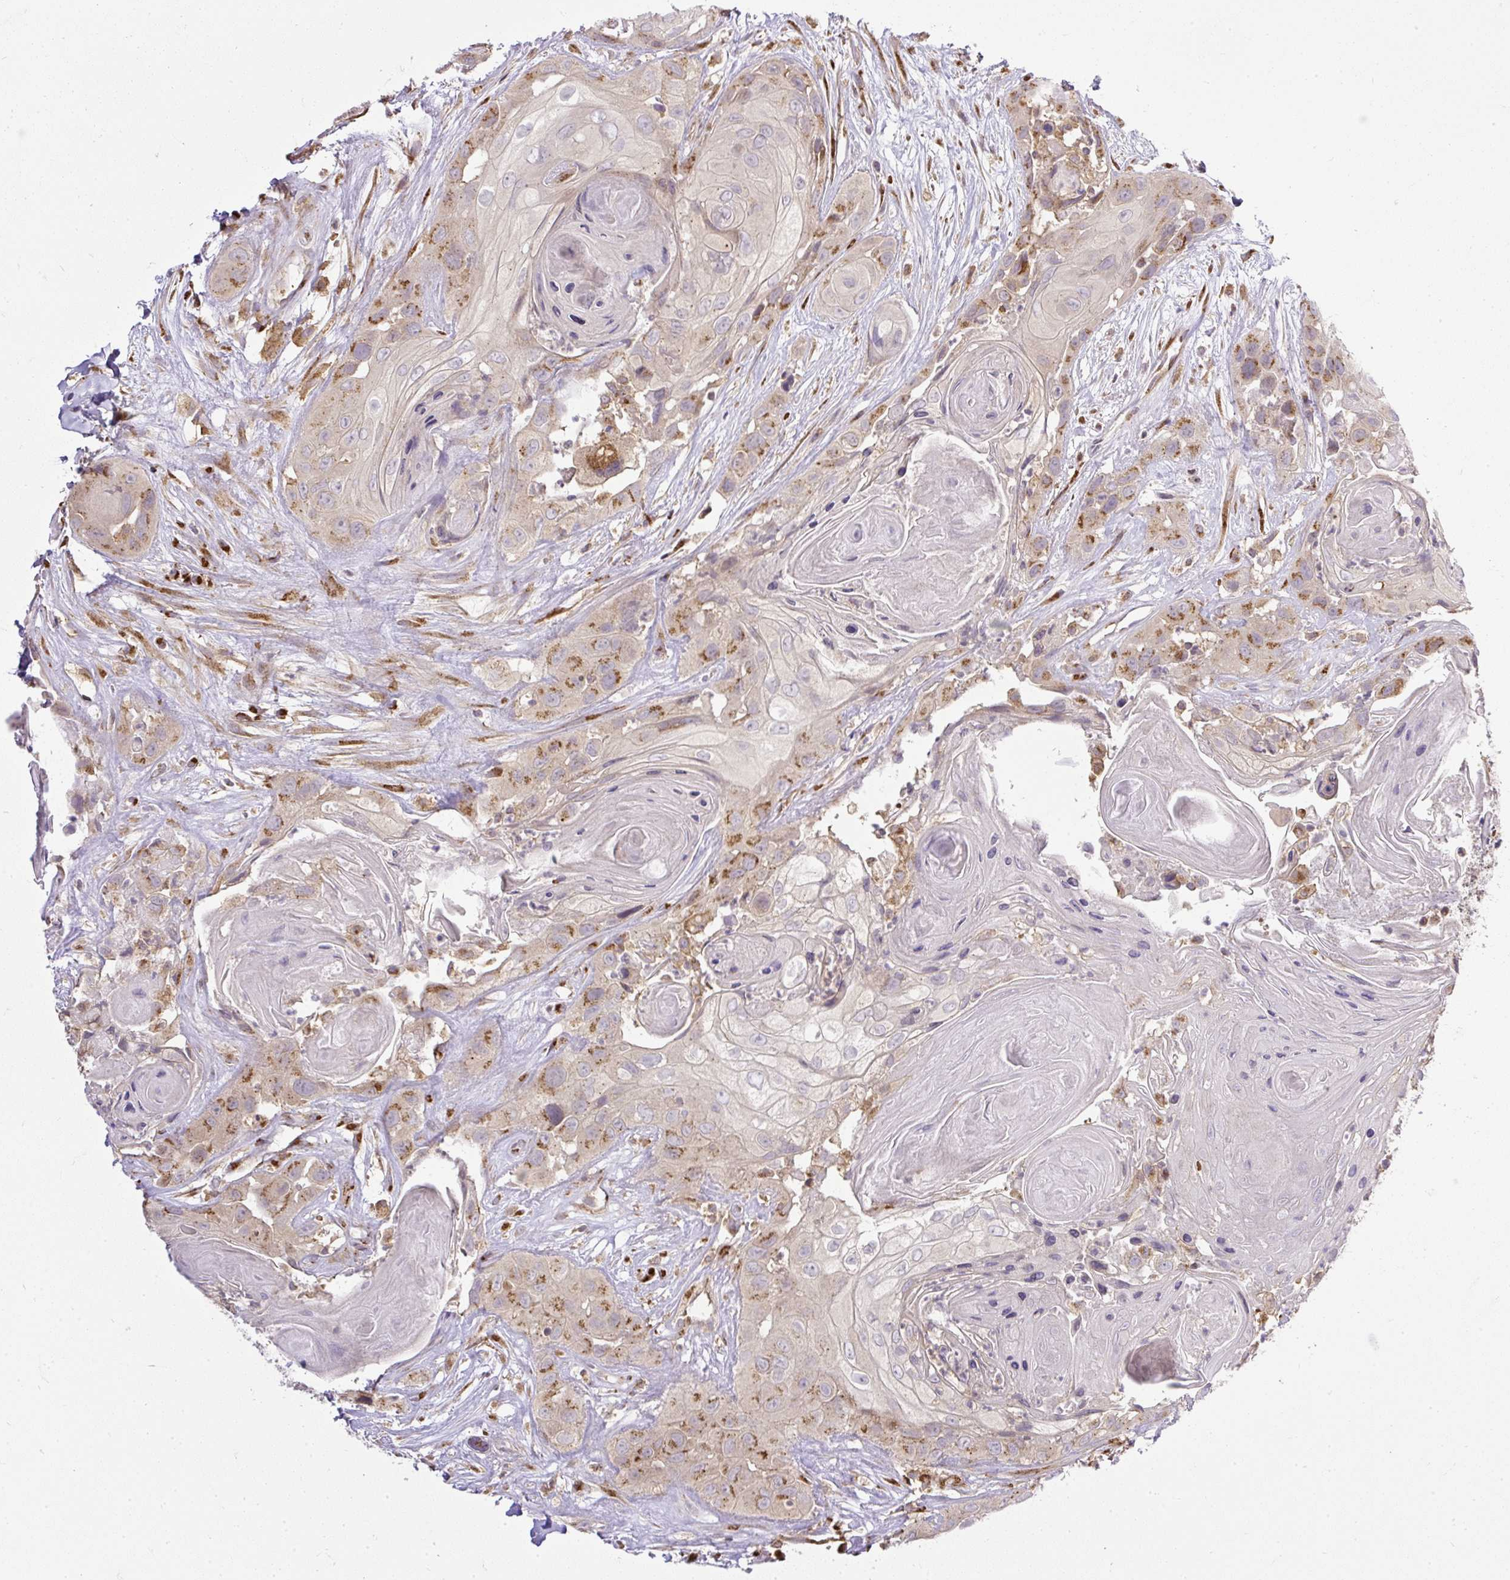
{"staining": {"intensity": "moderate", "quantity": "<25%", "location": "cytoplasmic/membranous"}, "tissue": "head and neck cancer", "cell_type": "Tumor cells", "image_type": "cancer", "snomed": [{"axis": "morphology", "description": "Squamous cell carcinoma, NOS"}, {"axis": "topography", "description": "Head-Neck"}], "caption": "DAB (3,3'-diaminobenzidine) immunohistochemical staining of head and neck cancer (squamous cell carcinoma) demonstrates moderate cytoplasmic/membranous protein positivity in approximately <25% of tumor cells.", "gene": "SMC4", "patient": {"sex": "male", "age": 83}}